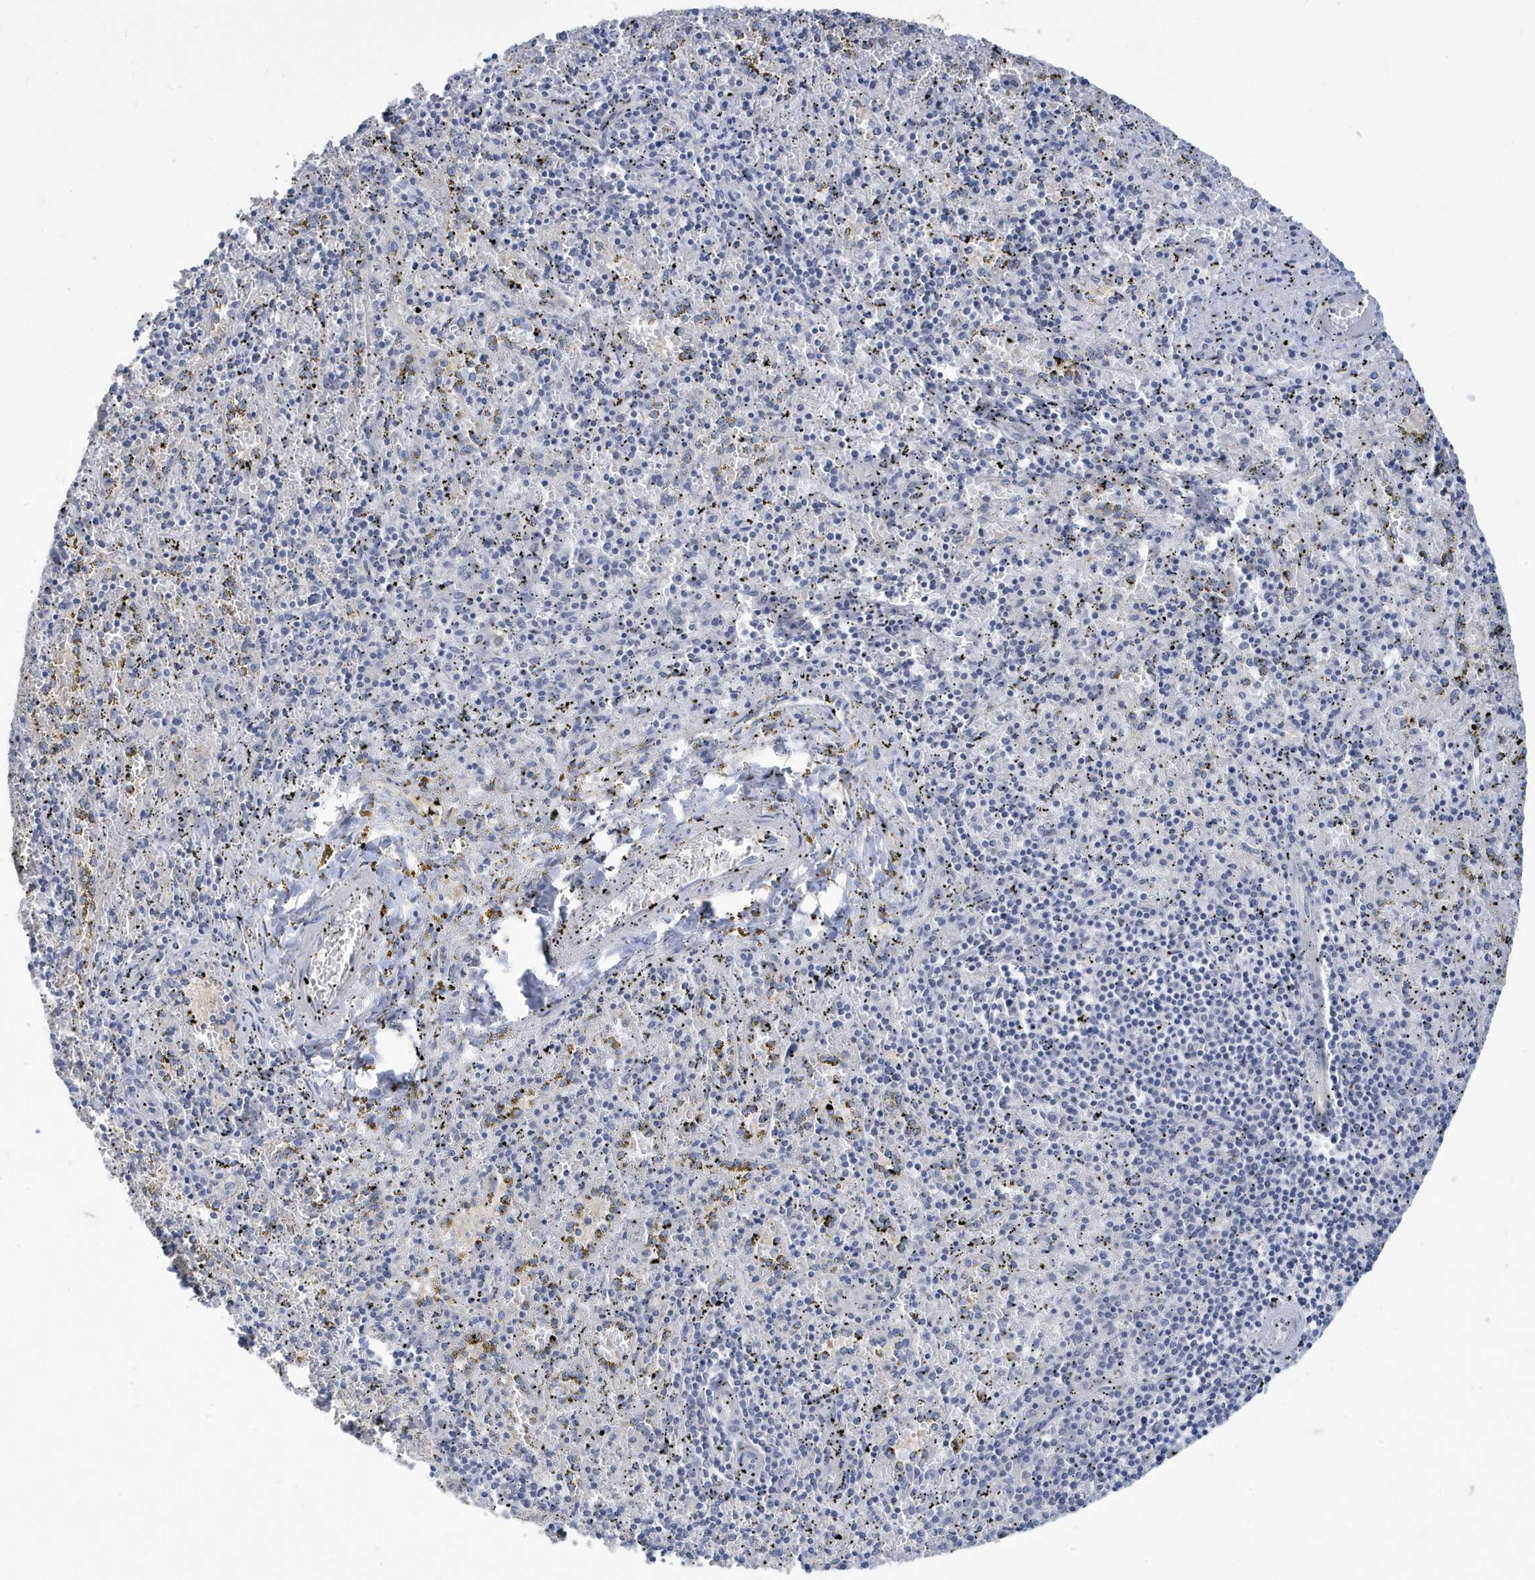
{"staining": {"intensity": "negative", "quantity": "none", "location": "none"}, "tissue": "spleen", "cell_type": "Cells in red pulp", "image_type": "normal", "snomed": [{"axis": "morphology", "description": "Normal tissue, NOS"}, {"axis": "topography", "description": "Spleen"}], "caption": "Immunohistochemical staining of unremarkable human spleen demonstrates no significant expression in cells in red pulp. Brightfield microscopy of immunohistochemistry (IHC) stained with DAB (brown) and hematoxylin (blue), captured at high magnification.", "gene": "ZNF654", "patient": {"sex": "male", "age": 11}}